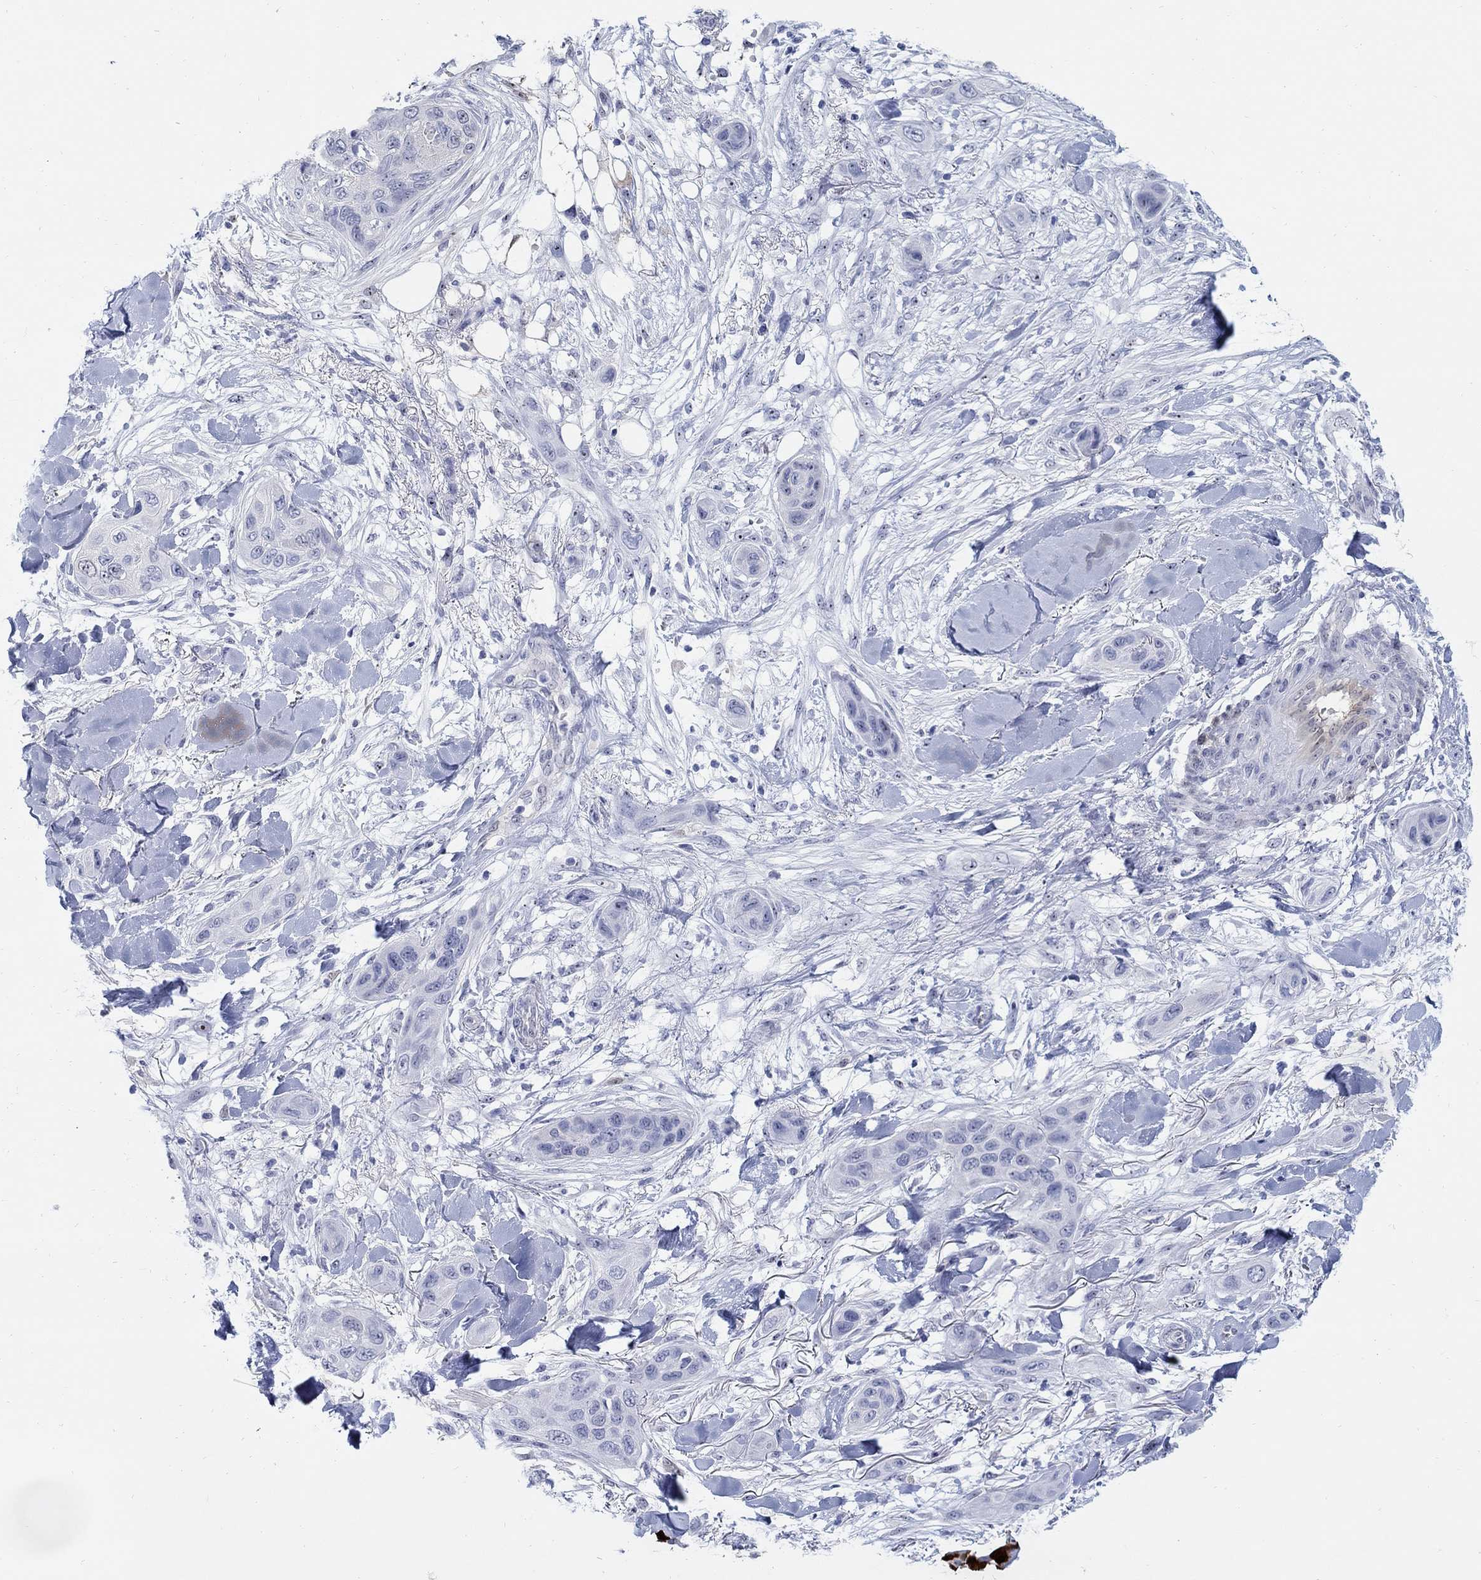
{"staining": {"intensity": "negative", "quantity": "none", "location": "none"}, "tissue": "skin cancer", "cell_type": "Tumor cells", "image_type": "cancer", "snomed": [{"axis": "morphology", "description": "Squamous cell carcinoma, NOS"}, {"axis": "topography", "description": "Skin"}], "caption": "A high-resolution micrograph shows immunohistochemistry (IHC) staining of skin squamous cell carcinoma, which reveals no significant expression in tumor cells. Brightfield microscopy of IHC stained with DAB (3,3'-diaminobenzidine) (brown) and hematoxylin (blue), captured at high magnification.", "gene": "AKR1C2", "patient": {"sex": "male", "age": 78}}